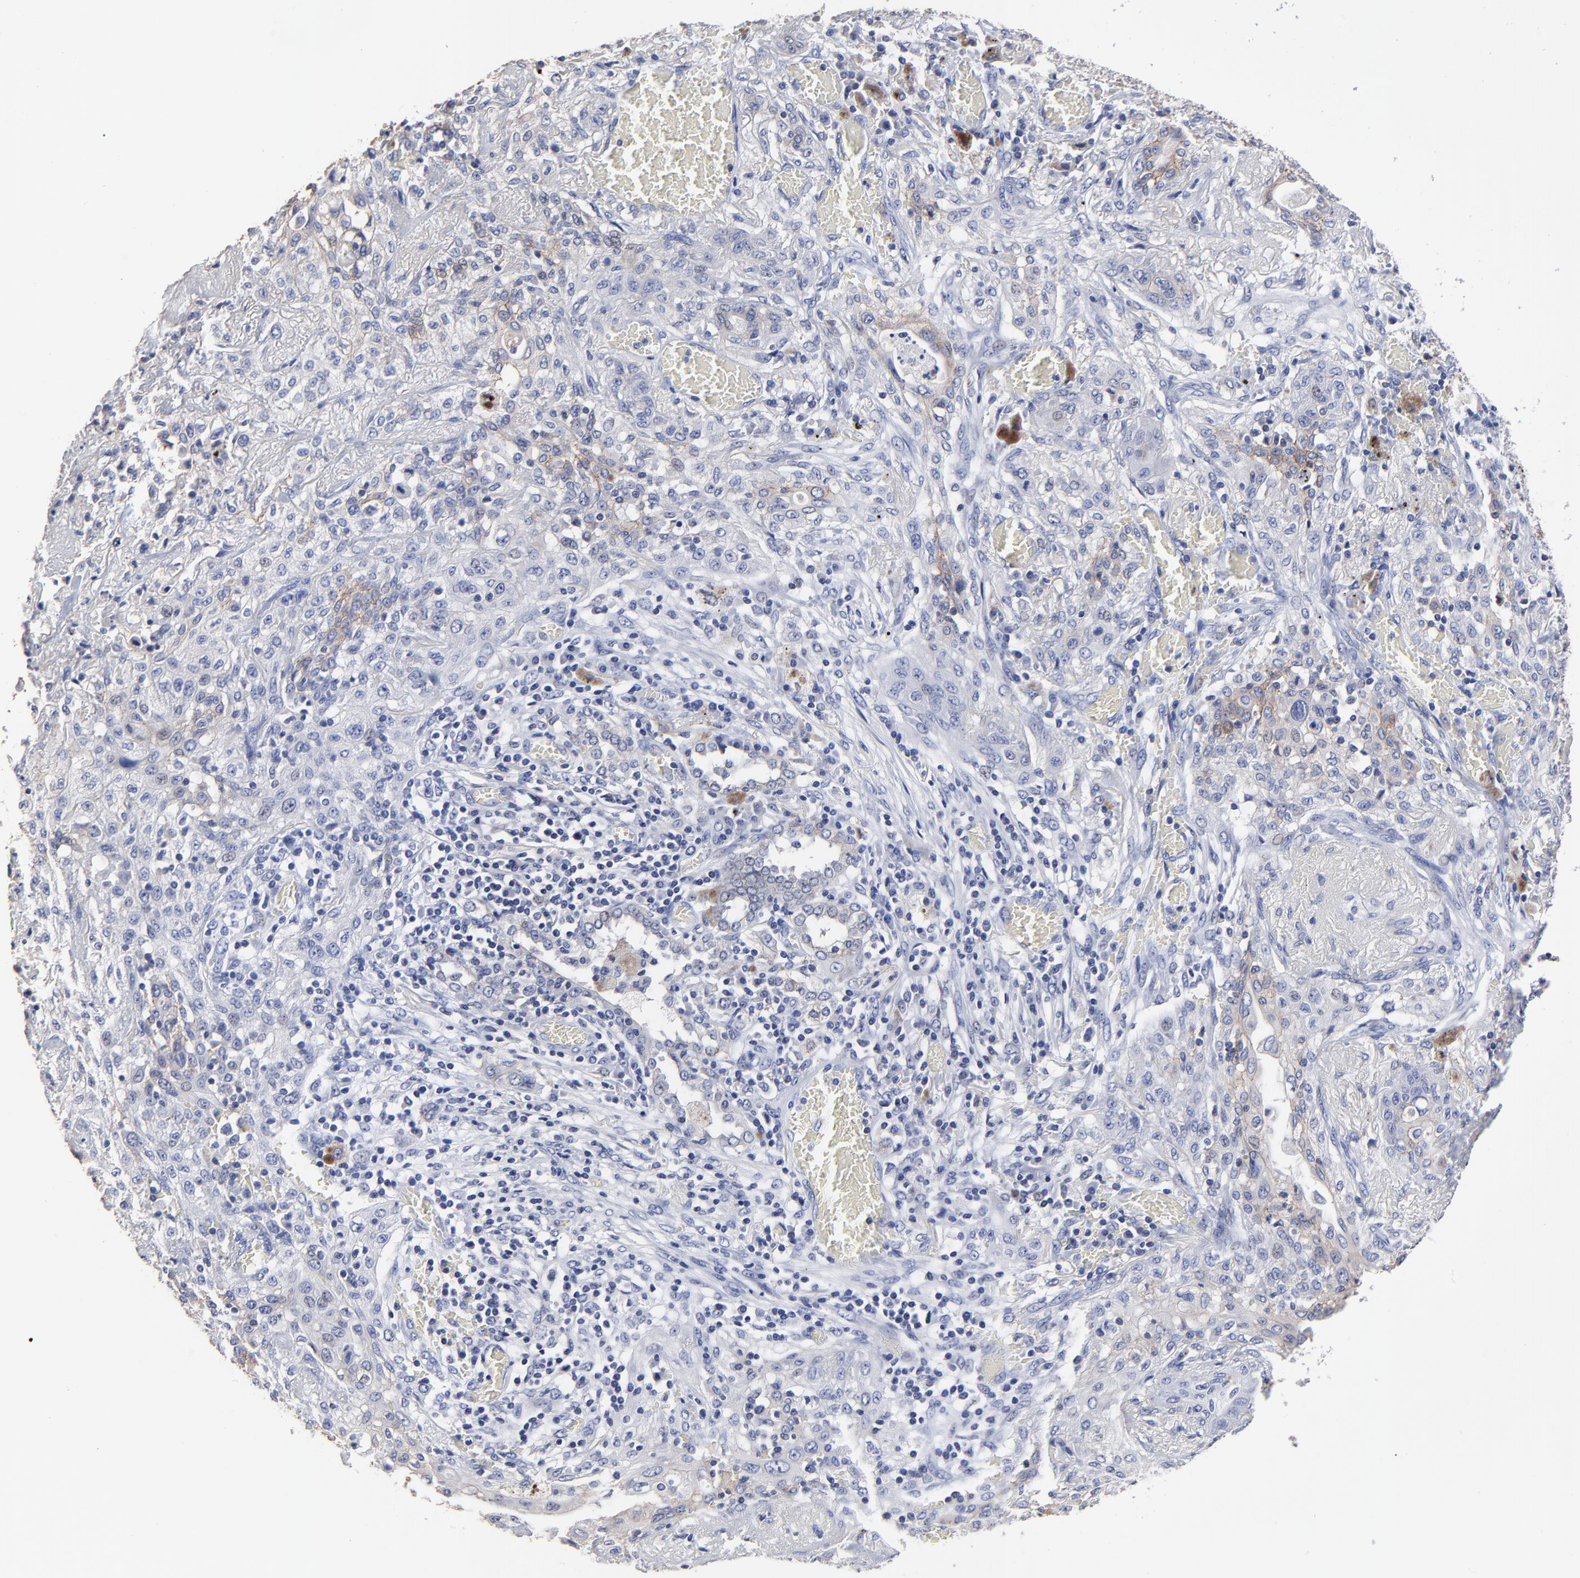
{"staining": {"intensity": "negative", "quantity": "none", "location": "none"}, "tissue": "lung cancer", "cell_type": "Tumor cells", "image_type": "cancer", "snomed": [{"axis": "morphology", "description": "Squamous cell carcinoma, NOS"}, {"axis": "topography", "description": "Lung"}], "caption": "Immunohistochemical staining of human lung cancer (squamous cell carcinoma) demonstrates no significant staining in tumor cells.", "gene": "CXADR", "patient": {"sex": "female", "age": 47}}